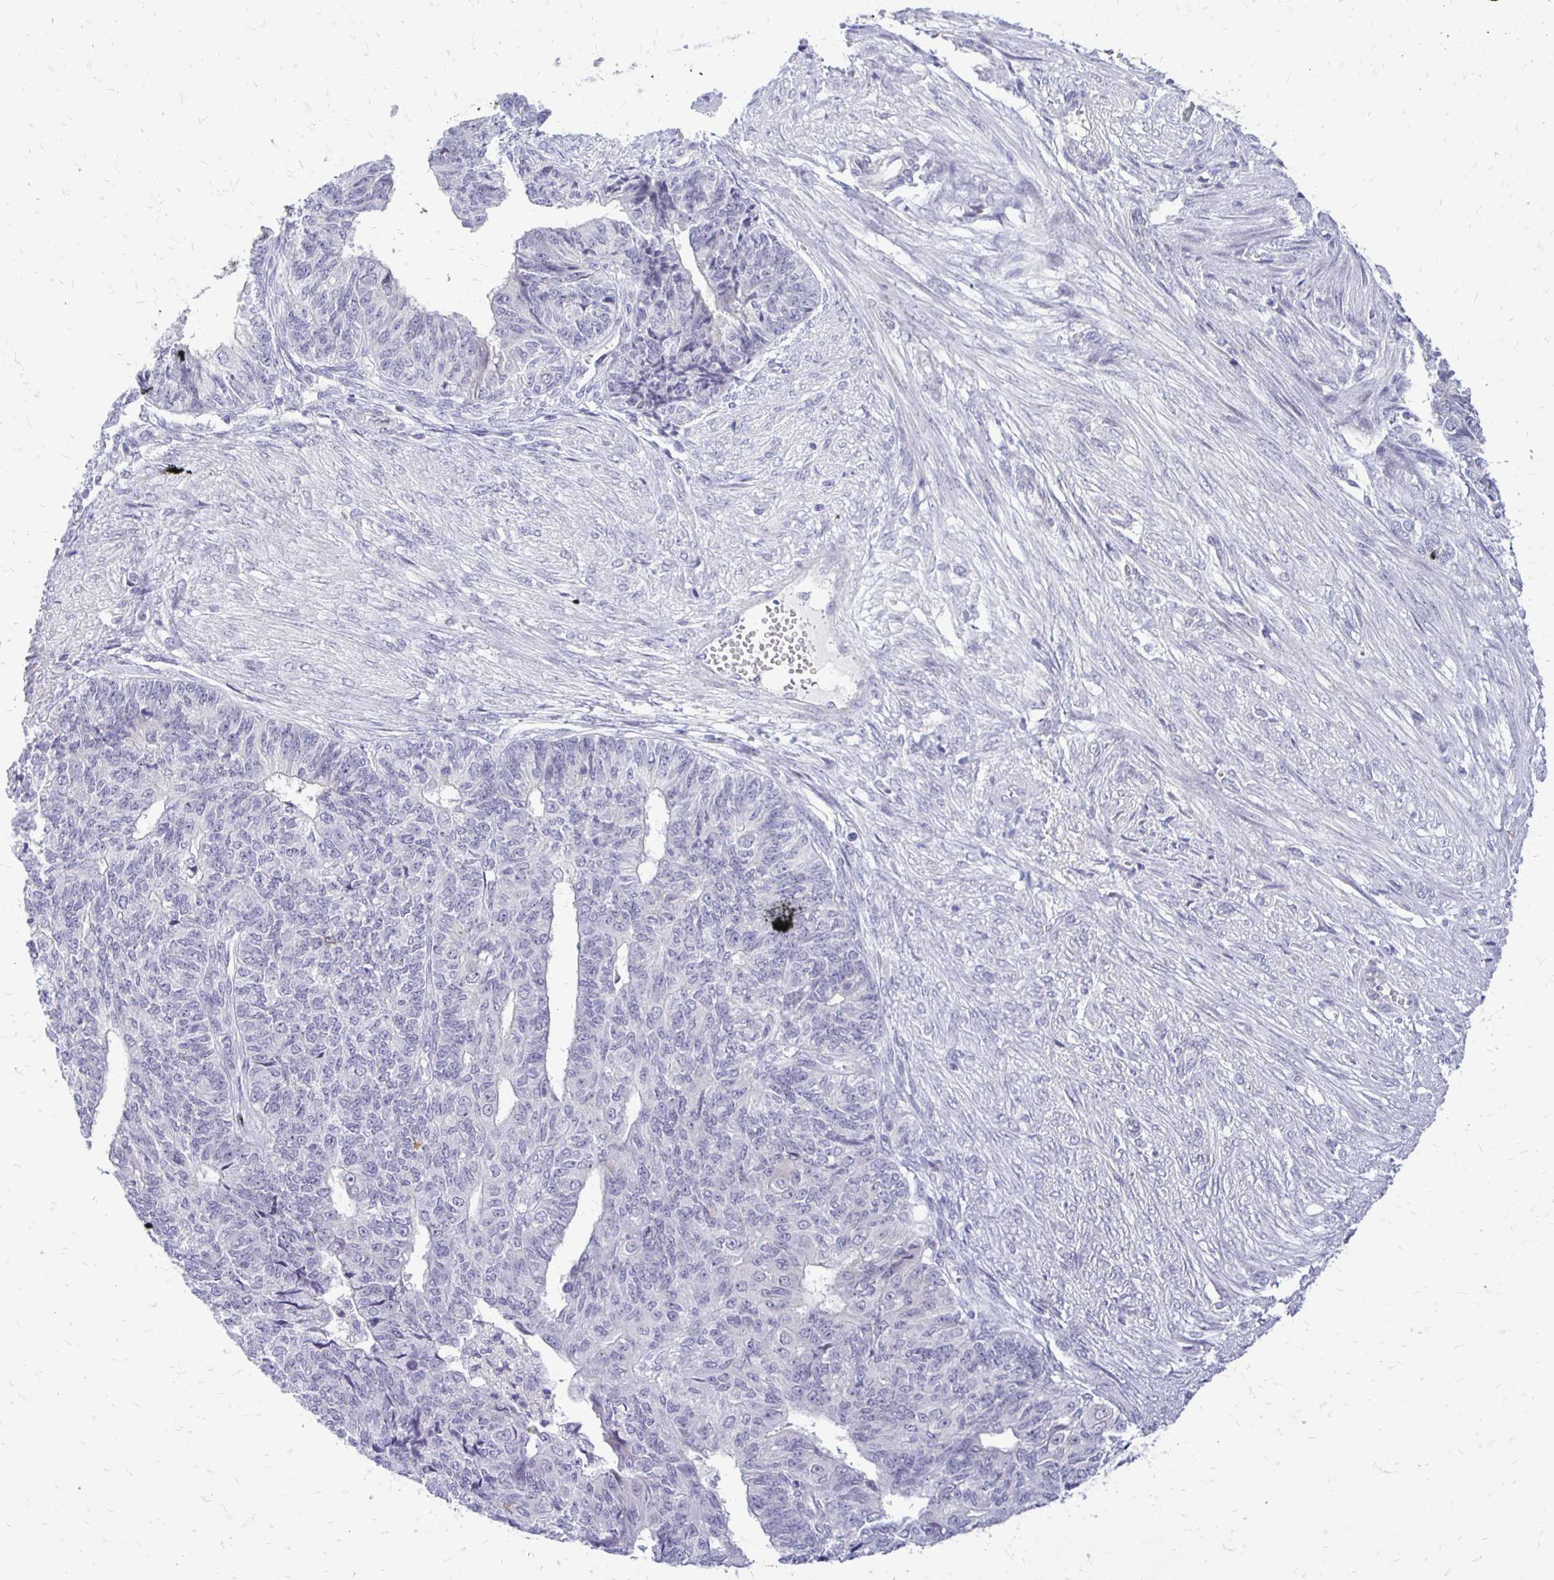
{"staining": {"intensity": "negative", "quantity": "none", "location": "none"}, "tissue": "endometrial cancer", "cell_type": "Tumor cells", "image_type": "cancer", "snomed": [{"axis": "morphology", "description": "Adenocarcinoma, NOS"}, {"axis": "topography", "description": "Endometrium"}], "caption": "Tumor cells are negative for brown protein staining in endometrial cancer.", "gene": "EPYC", "patient": {"sex": "female", "age": 32}}